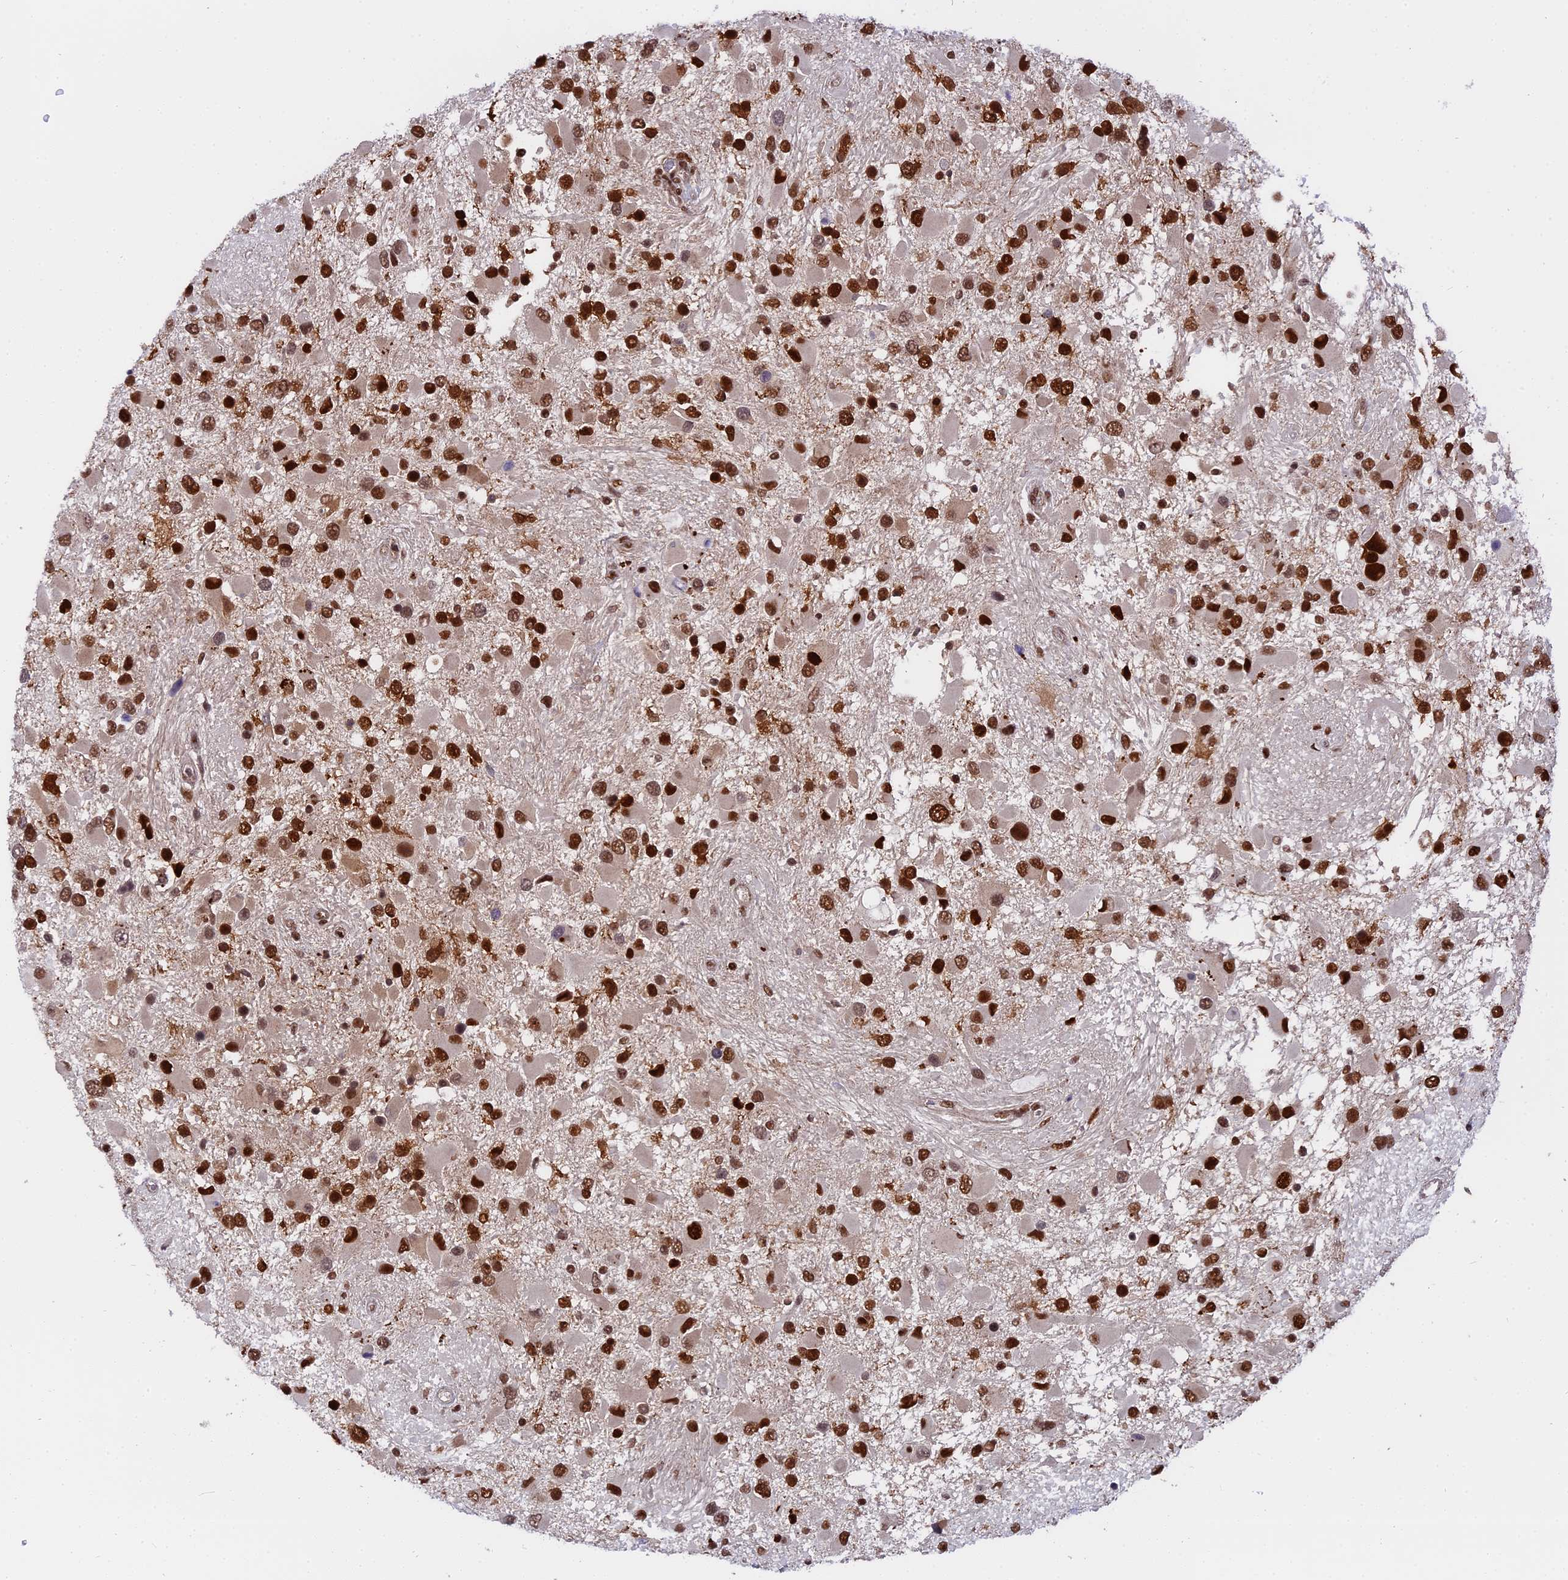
{"staining": {"intensity": "strong", "quantity": ">75%", "location": "nuclear"}, "tissue": "glioma", "cell_type": "Tumor cells", "image_type": "cancer", "snomed": [{"axis": "morphology", "description": "Glioma, malignant, High grade"}, {"axis": "topography", "description": "Brain"}], "caption": "Malignant glioma (high-grade) stained with DAB immunohistochemistry reveals high levels of strong nuclear positivity in about >75% of tumor cells. (IHC, brightfield microscopy, high magnification).", "gene": "RAMAC", "patient": {"sex": "male", "age": 53}}